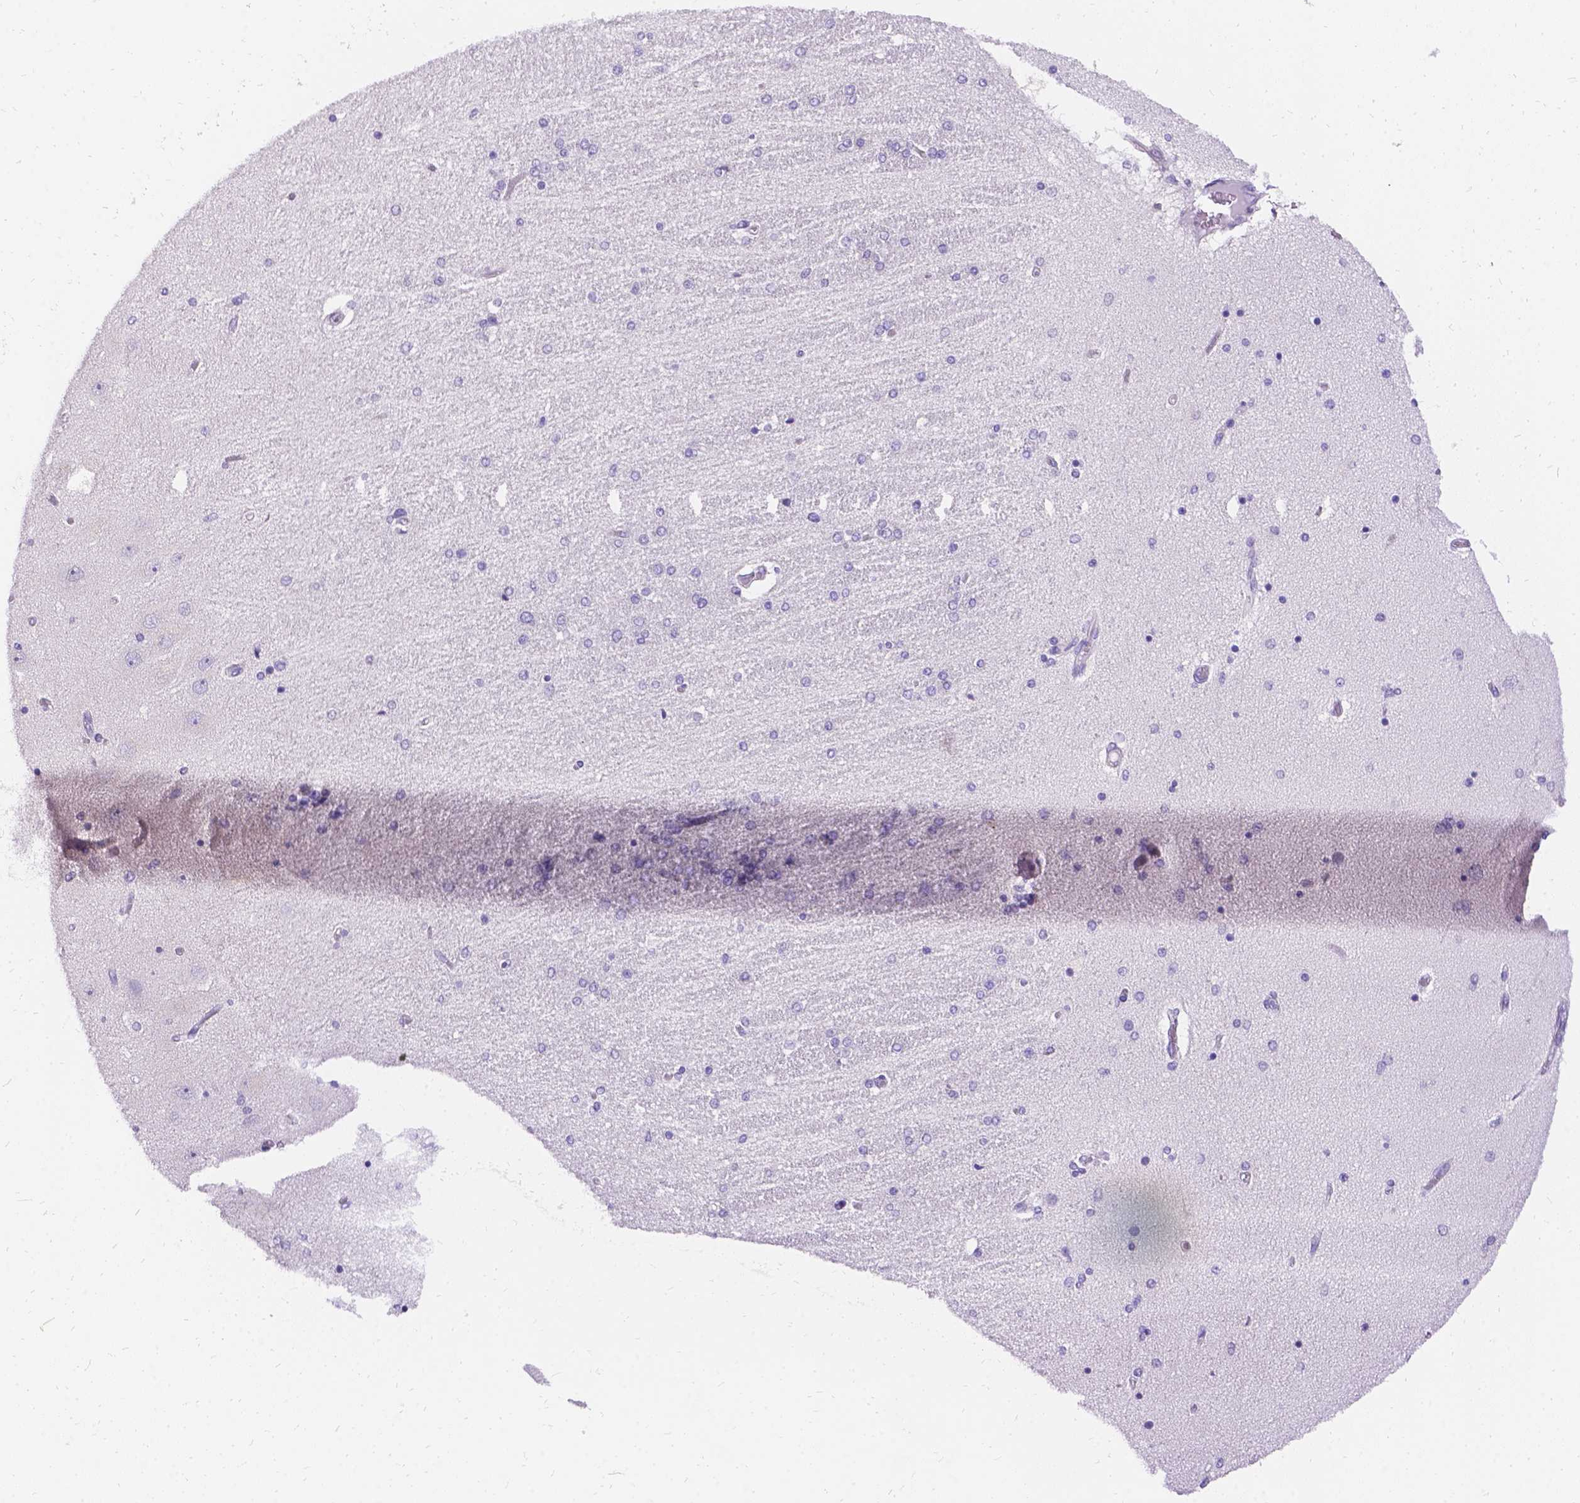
{"staining": {"intensity": "negative", "quantity": "none", "location": "none"}, "tissue": "hippocampus", "cell_type": "Glial cells", "image_type": "normal", "snomed": [{"axis": "morphology", "description": "Normal tissue, NOS"}, {"axis": "topography", "description": "Hippocampus"}], "caption": "Human hippocampus stained for a protein using immunohistochemistry (IHC) shows no staining in glial cells.", "gene": "PALS1", "patient": {"sex": "female", "age": 54}}